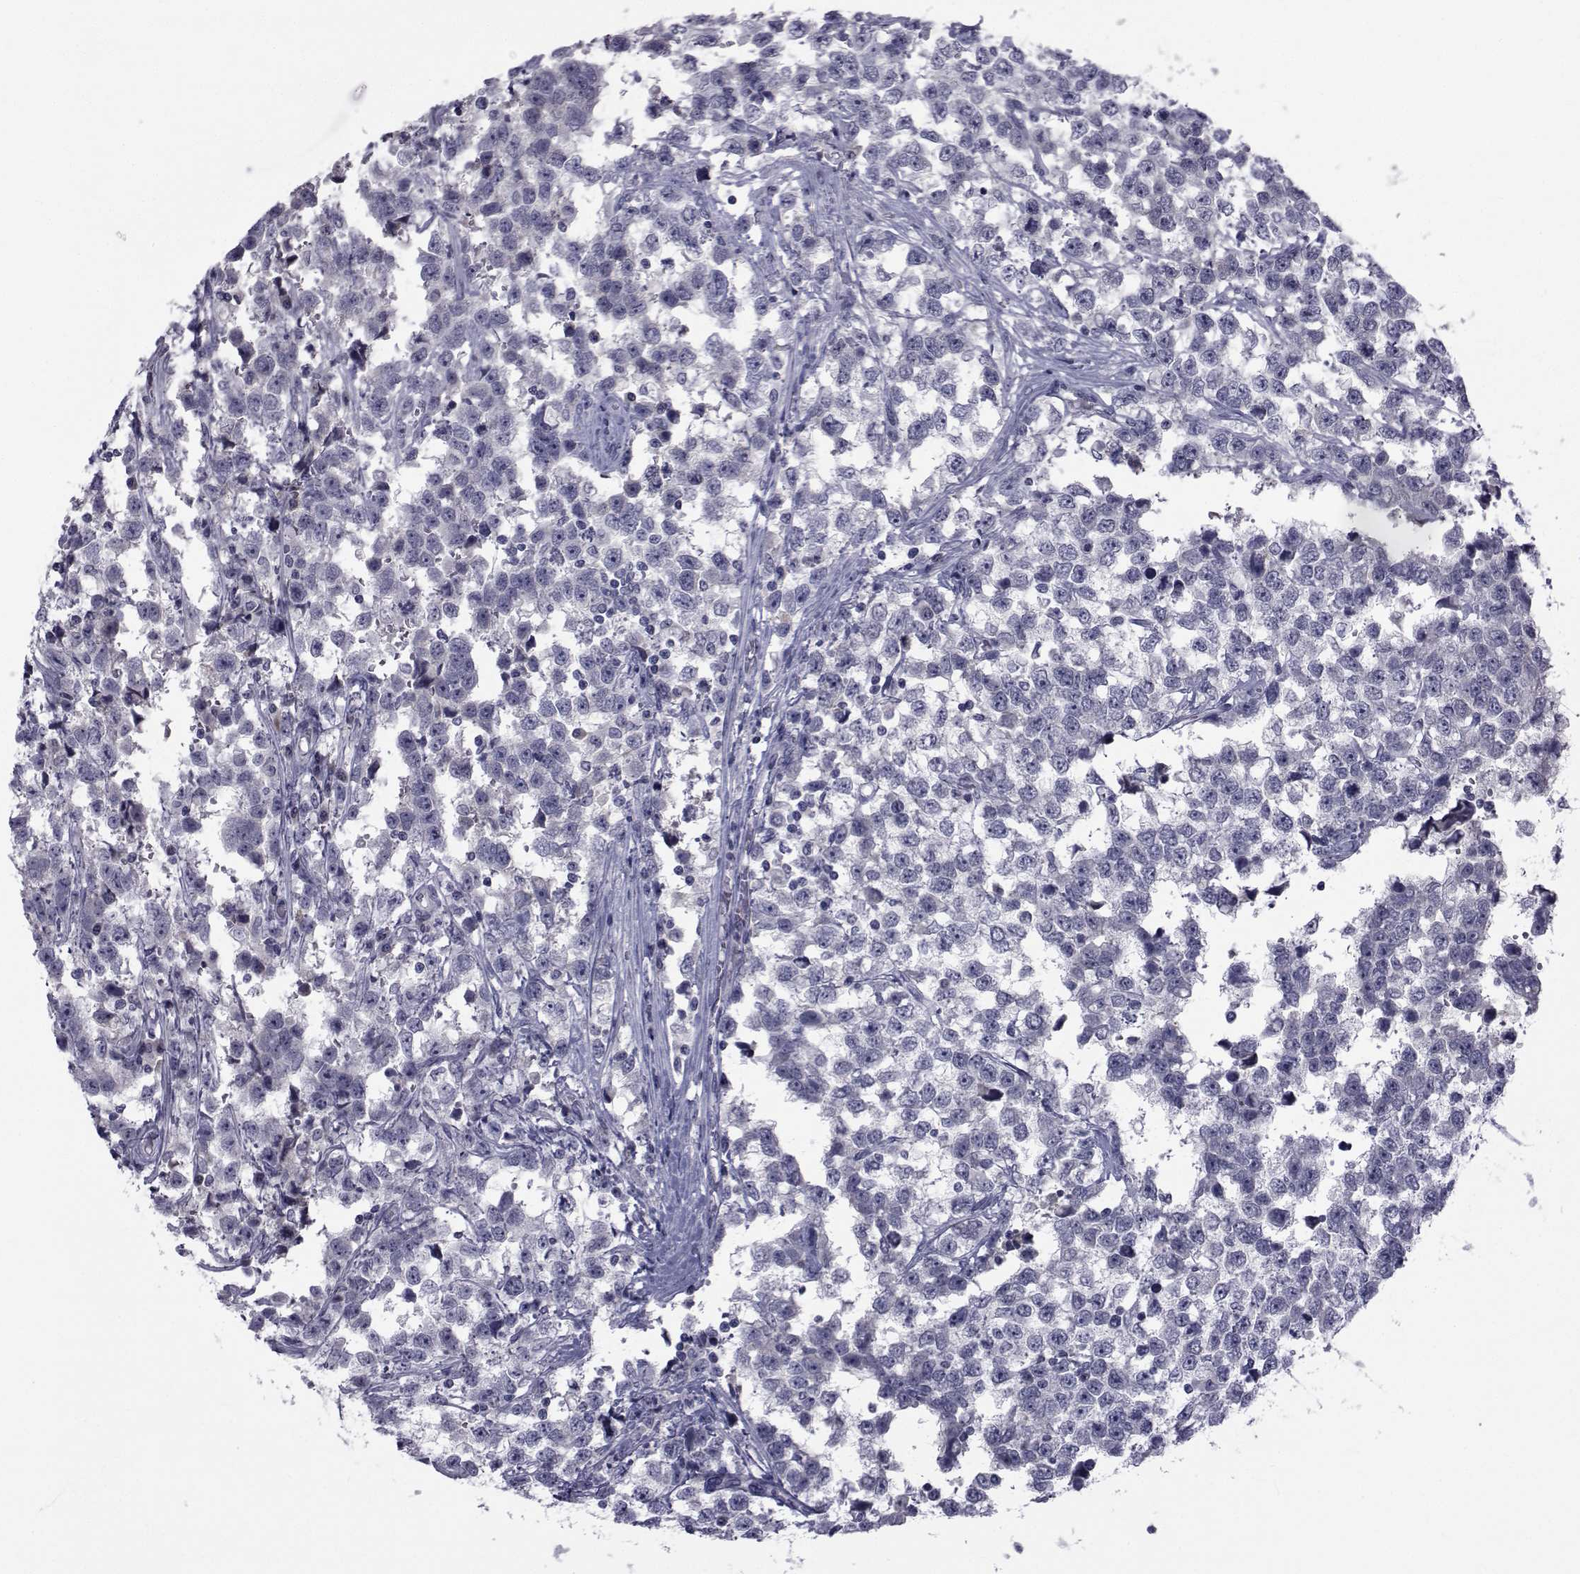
{"staining": {"intensity": "negative", "quantity": "none", "location": "none"}, "tissue": "testis cancer", "cell_type": "Tumor cells", "image_type": "cancer", "snomed": [{"axis": "morphology", "description": "Seminoma, NOS"}, {"axis": "topography", "description": "Testis"}], "caption": "Tumor cells show no significant protein positivity in testis cancer (seminoma).", "gene": "PAX2", "patient": {"sex": "male", "age": 34}}